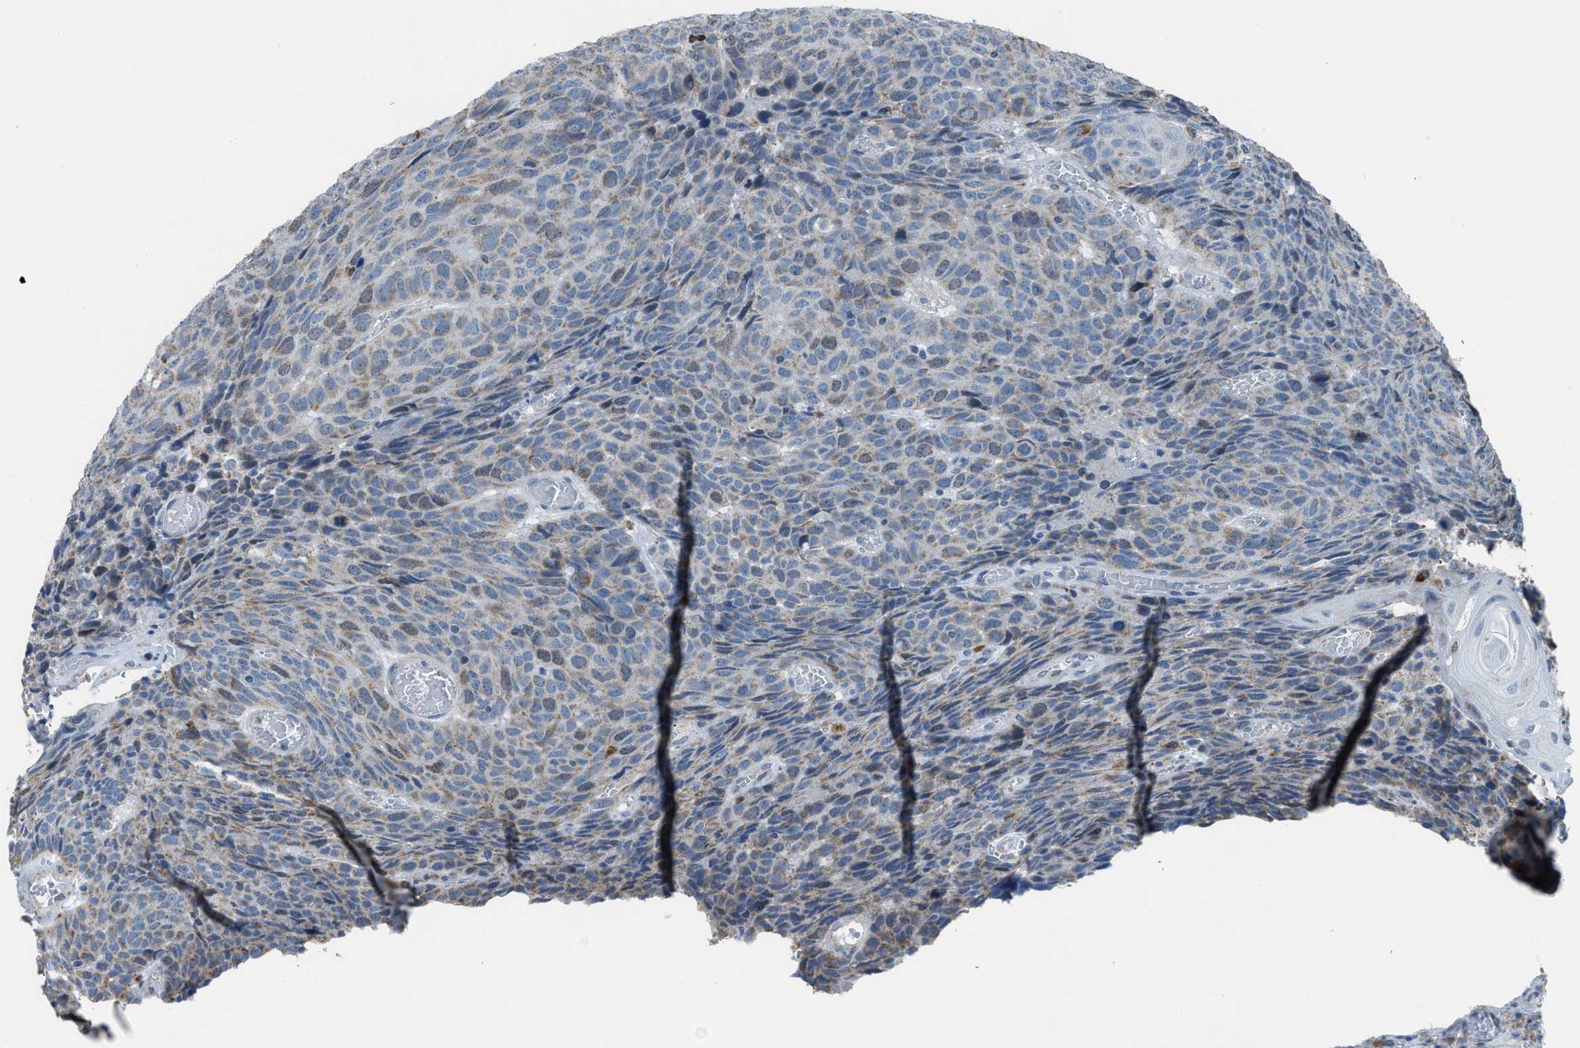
{"staining": {"intensity": "weak", "quantity": ">75%", "location": "cytoplasmic/membranous"}, "tissue": "head and neck cancer", "cell_type": "Tumor cells", "image_type": "cancer", "snomed": [{"axis": "morphology", "description": "Squamous cell carcinoma, NOS"}, {"axis": "topography", "description": "Head-Neck"}], "caption": "Immunohistochemistry (IHC) of squamous cell carcinoma (head and neck) exhibits low levels of weak cytoplasmic/membranous expression in about >75% of tumor cells.", "gene": "SMIM20", "patient": {"sex": "male", "age": 66}}